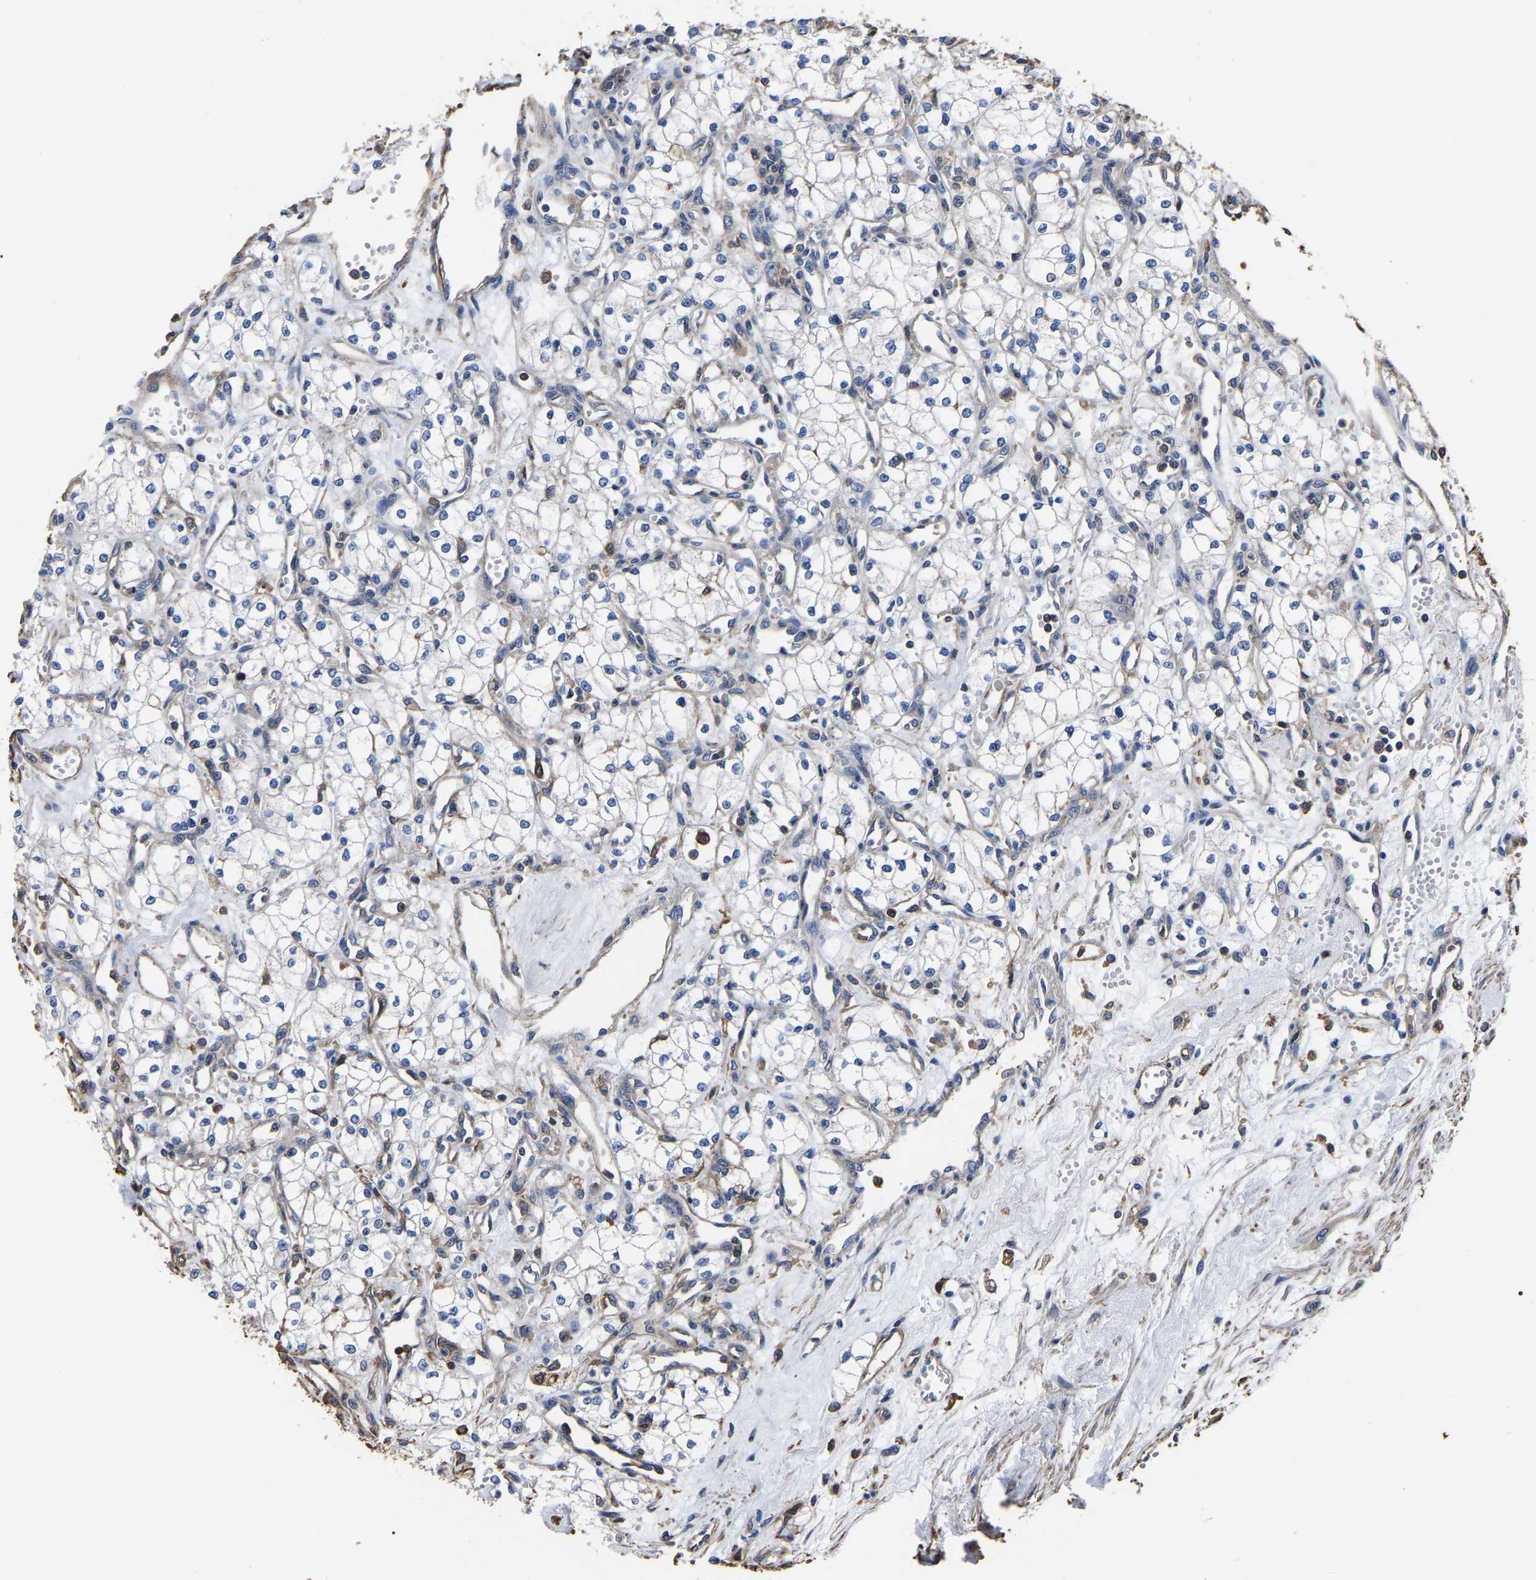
{"staining": {"intensity": "negative", "quantity": "none", "location": "none"}, "tissue": "renal cancer", "cell_type": "Tumor cells", "image_type": "cancer", "snomed": [{"axis": "morphology", "description": "Adenocarcinoma, NOS"}, {"axis": "topography", "description": "Kidney"}], "caption": "A high-resolution photomicrograph shows IHC staining of renal cancer (adenocarcinoma), which exhibits no significant positivity in tumor cells.", "gene": "ARMT1", "patient": {"sex": "male", "age": 59}}